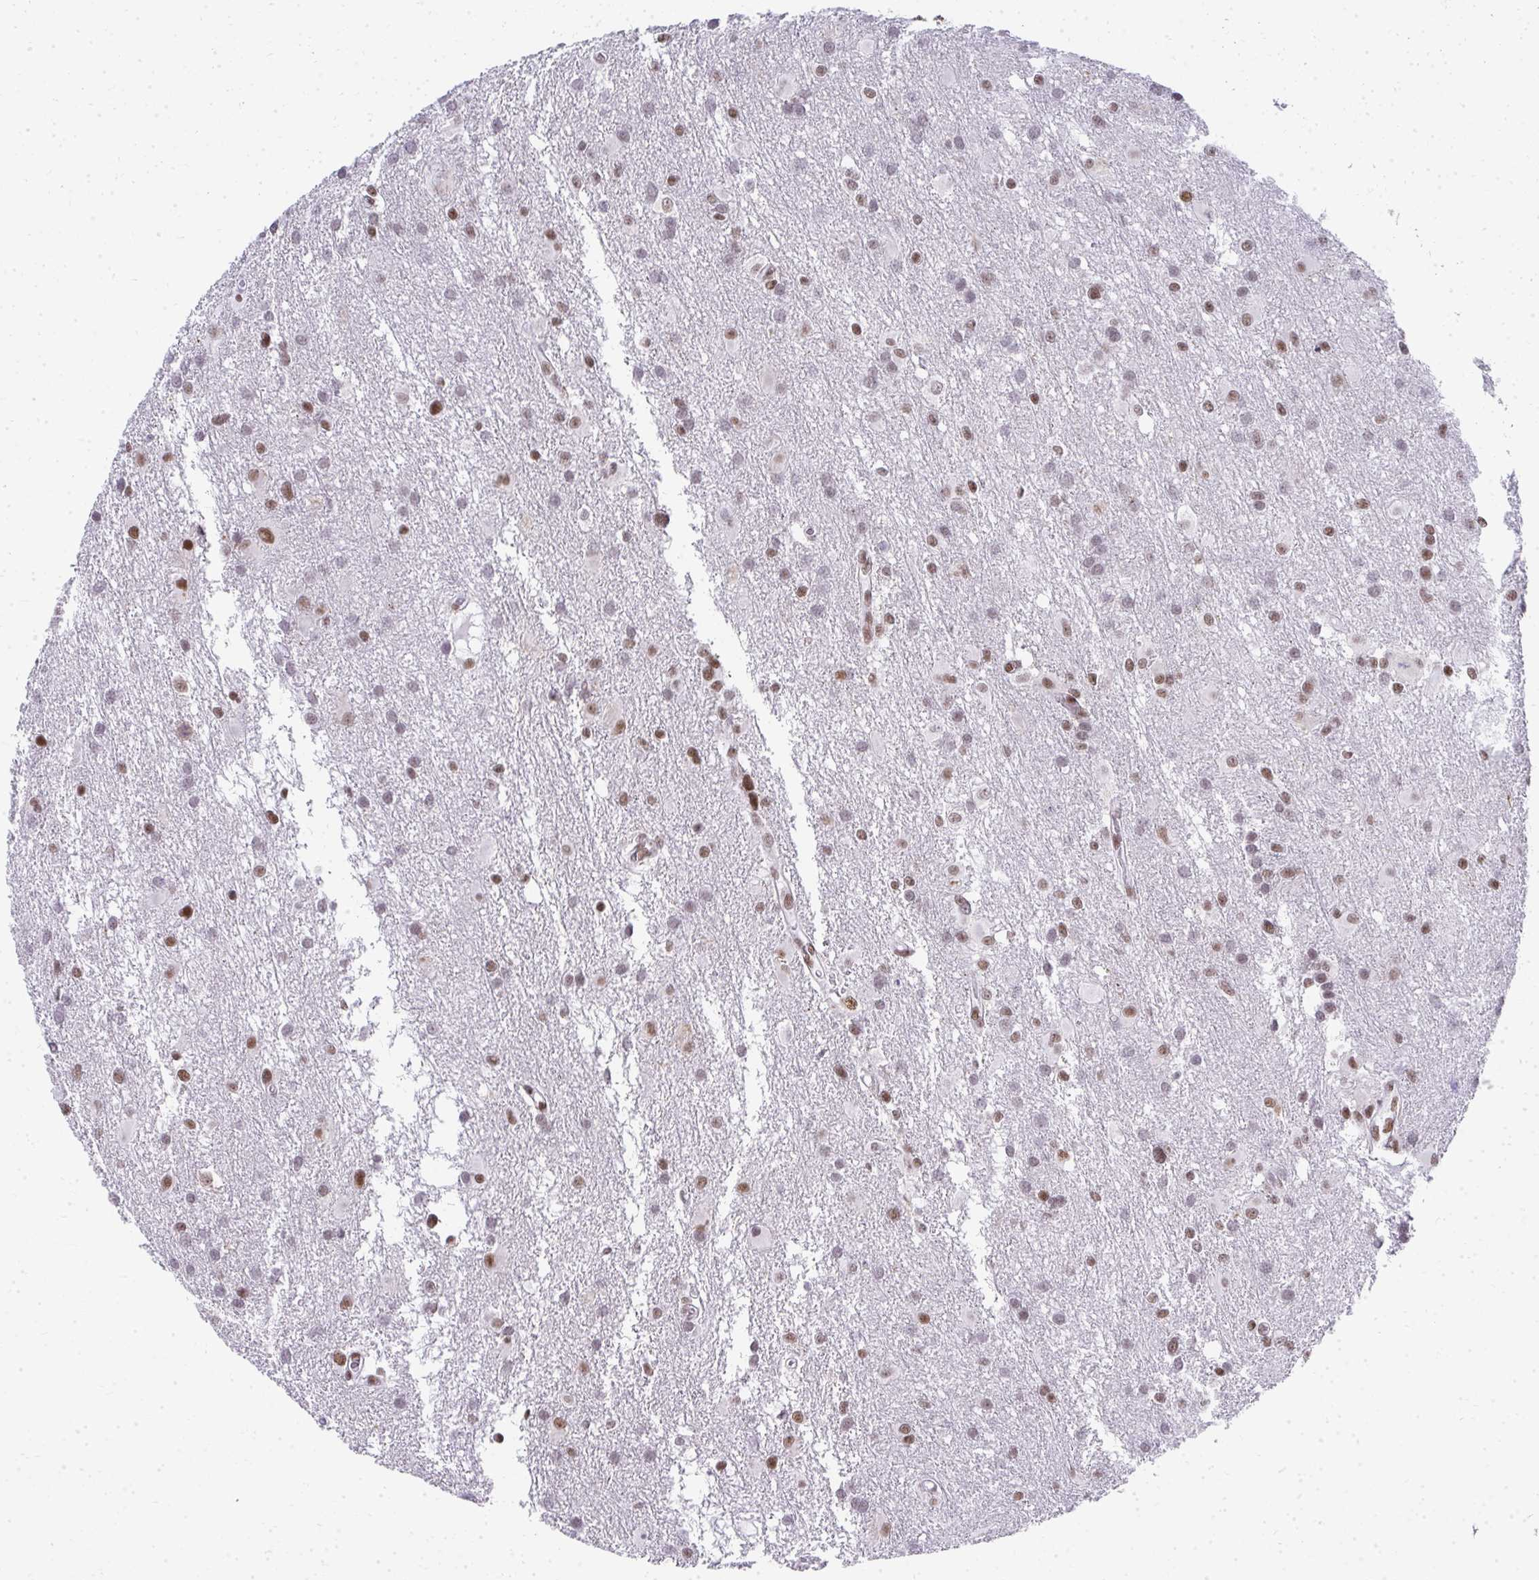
{"staining": {"intensity": "moderate", "quantity": "25%-75%", "location": "nuclear"}, "tissue": "glioma", "cell_type": "Tumor cells", "image_type": "cancer", "snomed": [{"axis": "morphology", "description": "Glioma, malignant, High grade"}, {"axis": "topography", "description": "Brain"}], "caption": "Immunohistochemical staining of human malignant high-grade glioma exhibits medium levels of moderate nuclear positivity in about 25%-75% of tumor cells.", "gene": "CREBBP", "patient": {"sex": "male", "age": 53}}